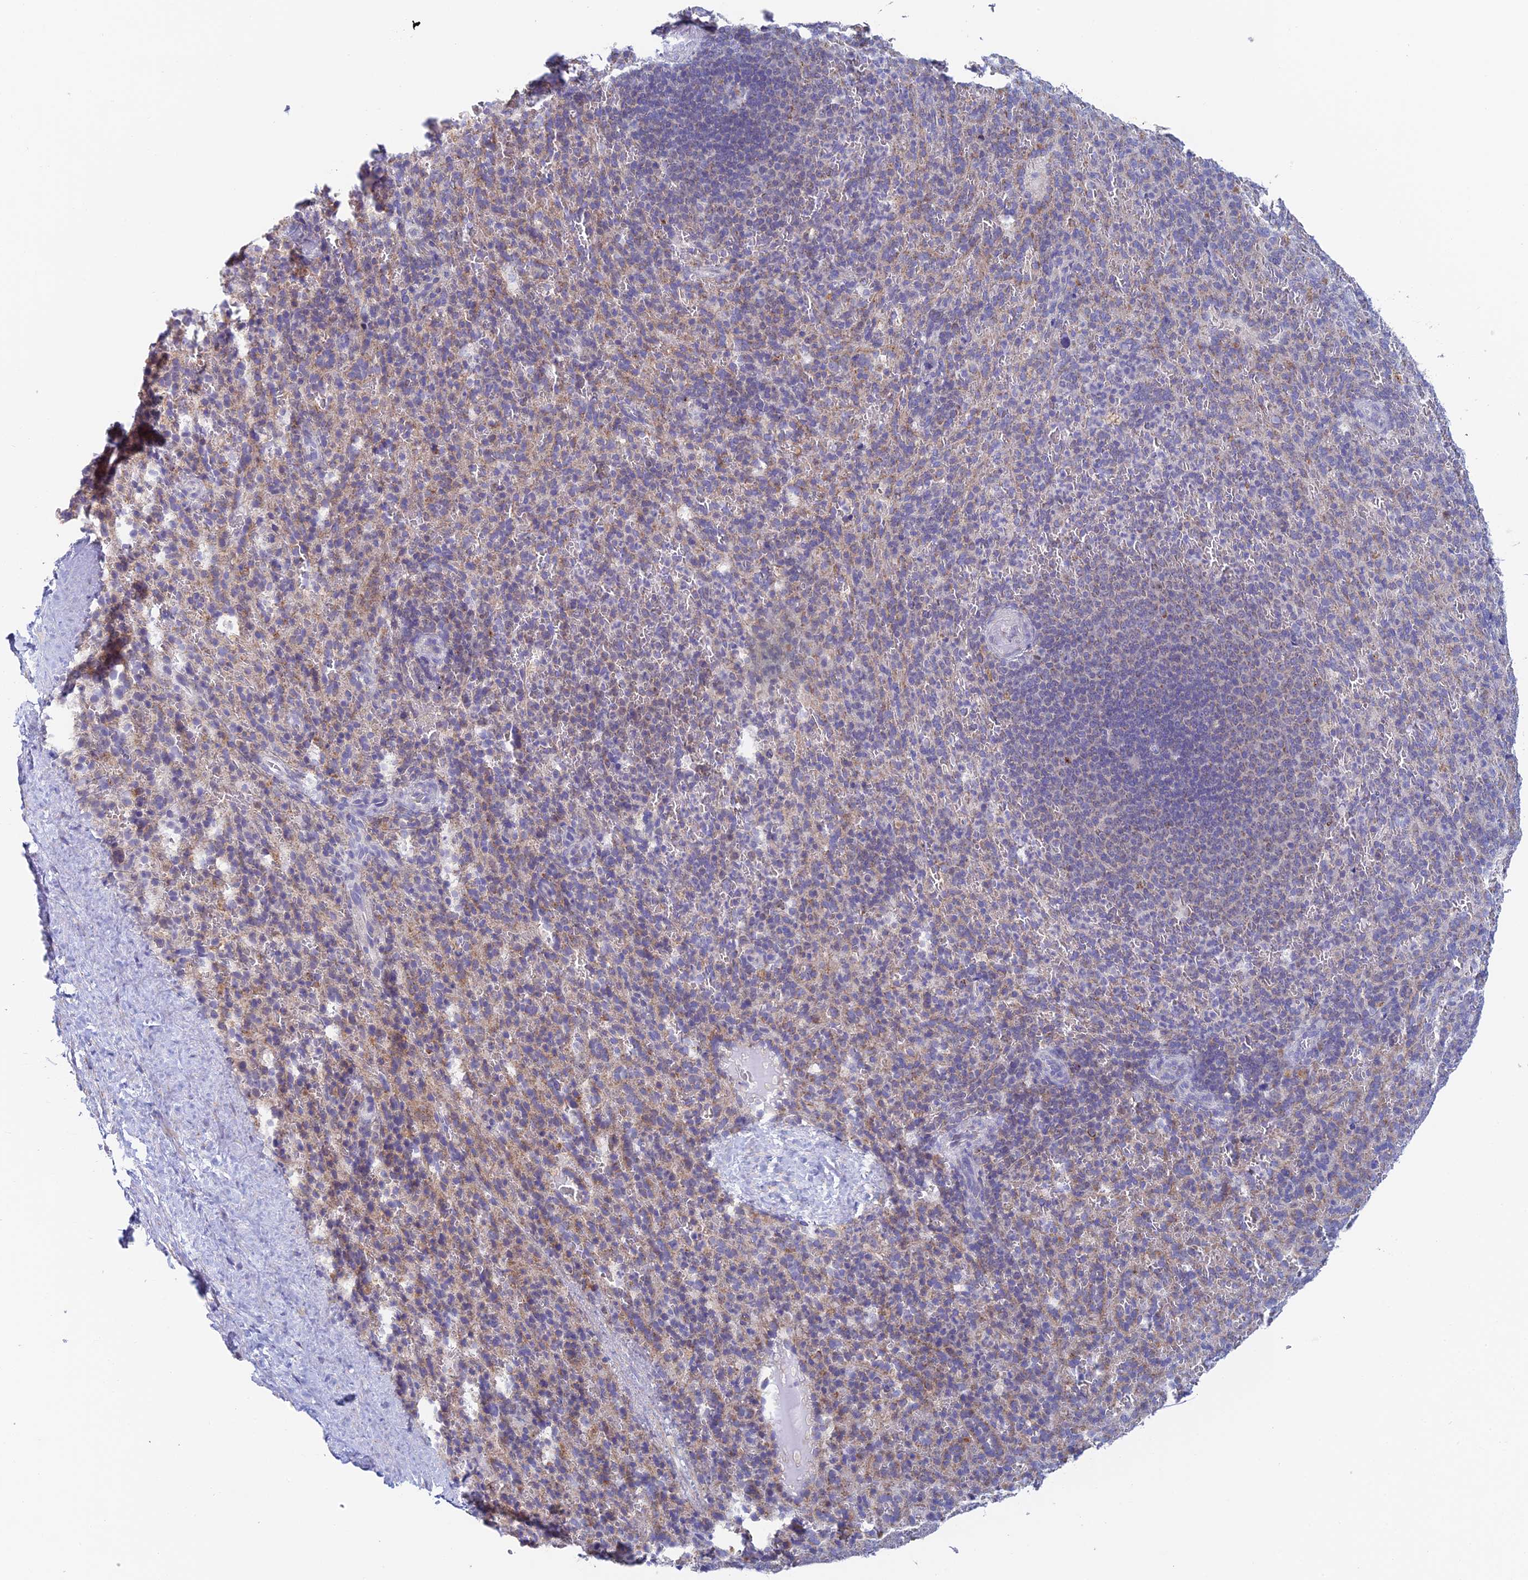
{"staining": {"intensity": "weak", "quantity": "<25%", "location": "cytoplasmic/membranous"}, "tissue": "spleen", "cell_type": "Cells in red pulp", "image_type": "normal", "snomed": [{"axis": "morphology", "description": "Normal tissue, NOS"}, {"axis": "topography", "description": "Spleen"}], "caption": "Immunohistochemical staining of unremarkable spleen reveals no significant staining in cells in red pulp. The staining is performed using DAB brown chromogen with nuclei counter-stained in using hematoxylin.", "gene": "REXO5", "patient": {"sex": "female", "age": 21}}